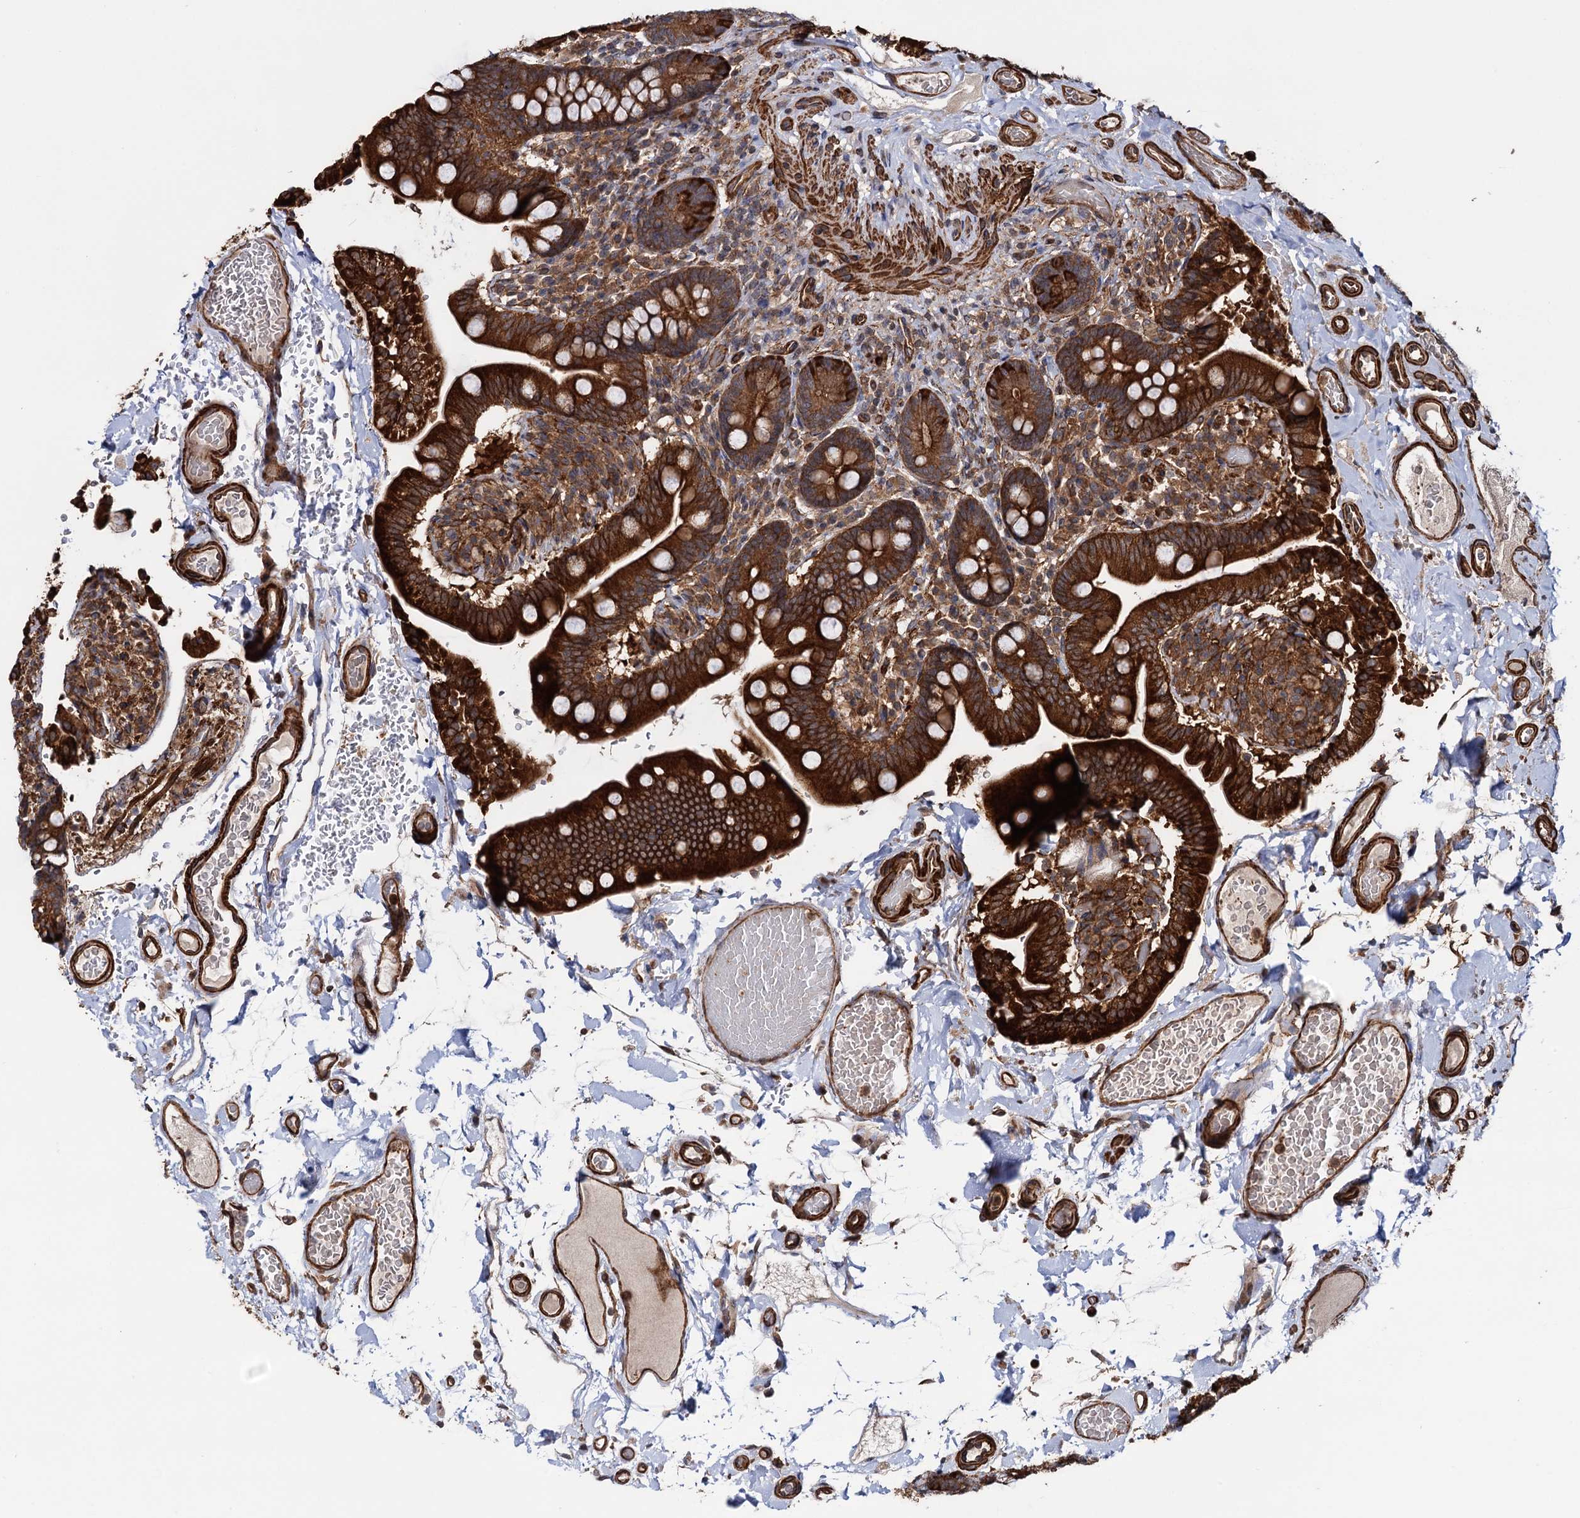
{"staining": {"intensity": "strong", "quantity": ">75%", "location": "cytoplasmic/membranous"}, "tissue": "small intestine", "cell_type": "Glandular cells", "image_type": "normal", "snomed": [{"axis": "morphology", "description": "Normal tissue, NOS"}, {"axis": "topography", "description": "Small intestine"}], "caption": "A high amount of strong cytoplasmic/membranous staining is appreciated in approximately >75% of glandular cells in benign small intestine. (DAB (3,3'-diaminobenzidine) IHC, brown staining for protein, blue staining for nuclei).", "gene": "ATP8B4", "patient": {"sex": "female", "age": 64}}